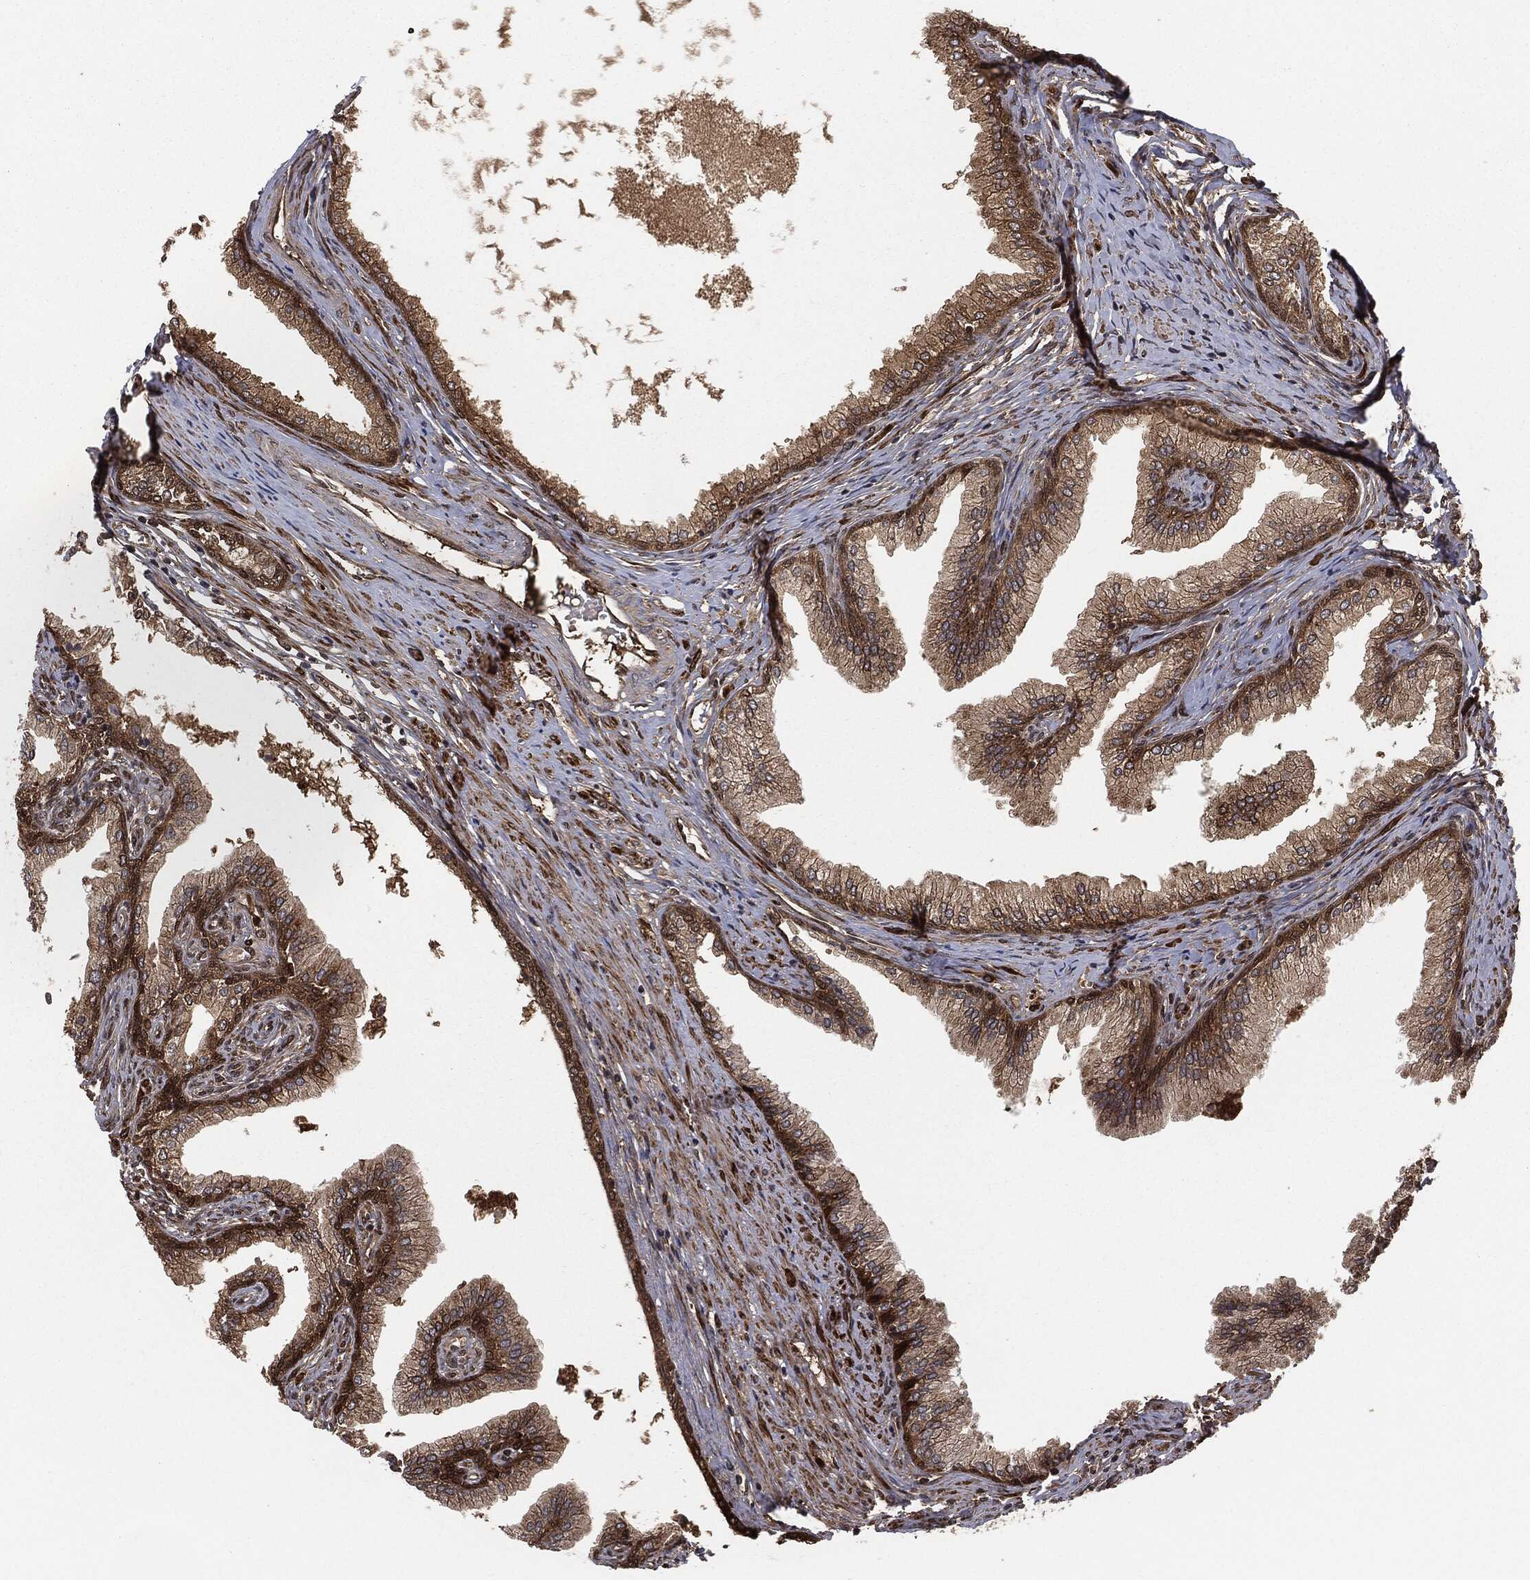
{"staining": {"intensity": "moderate", "quantity": "25%-75%", "location": "cytoplasmic/membranous"}, "tissue": "prostate cancer", "cell_type": "Tumor cells", "image_type": "cancer", "snomed": [{"axis": "morphology", "description": "Adenocarcinoma, Low grade"}, {"axis": "topography", "description": "Prostate and seminal vesicle, NOS"}], "caption": "Immunohistochemistry (IHC) staining of adenocarcinoma (low-grade) (prostate), which reveals medium levels of moderate cytoplasmic/membranous positivity in about 25%-75% of tumor cells indicating moderate cytoplasmic/membranous protein staining. The staining was performed using DAB (3,3'-diaminobenzidine) (brown) for protein detection and nuclei were counterstained in hematoxylin (blue).", "gene": "CAPRIN2", "patient": {"sex": "male", "age": 61}}